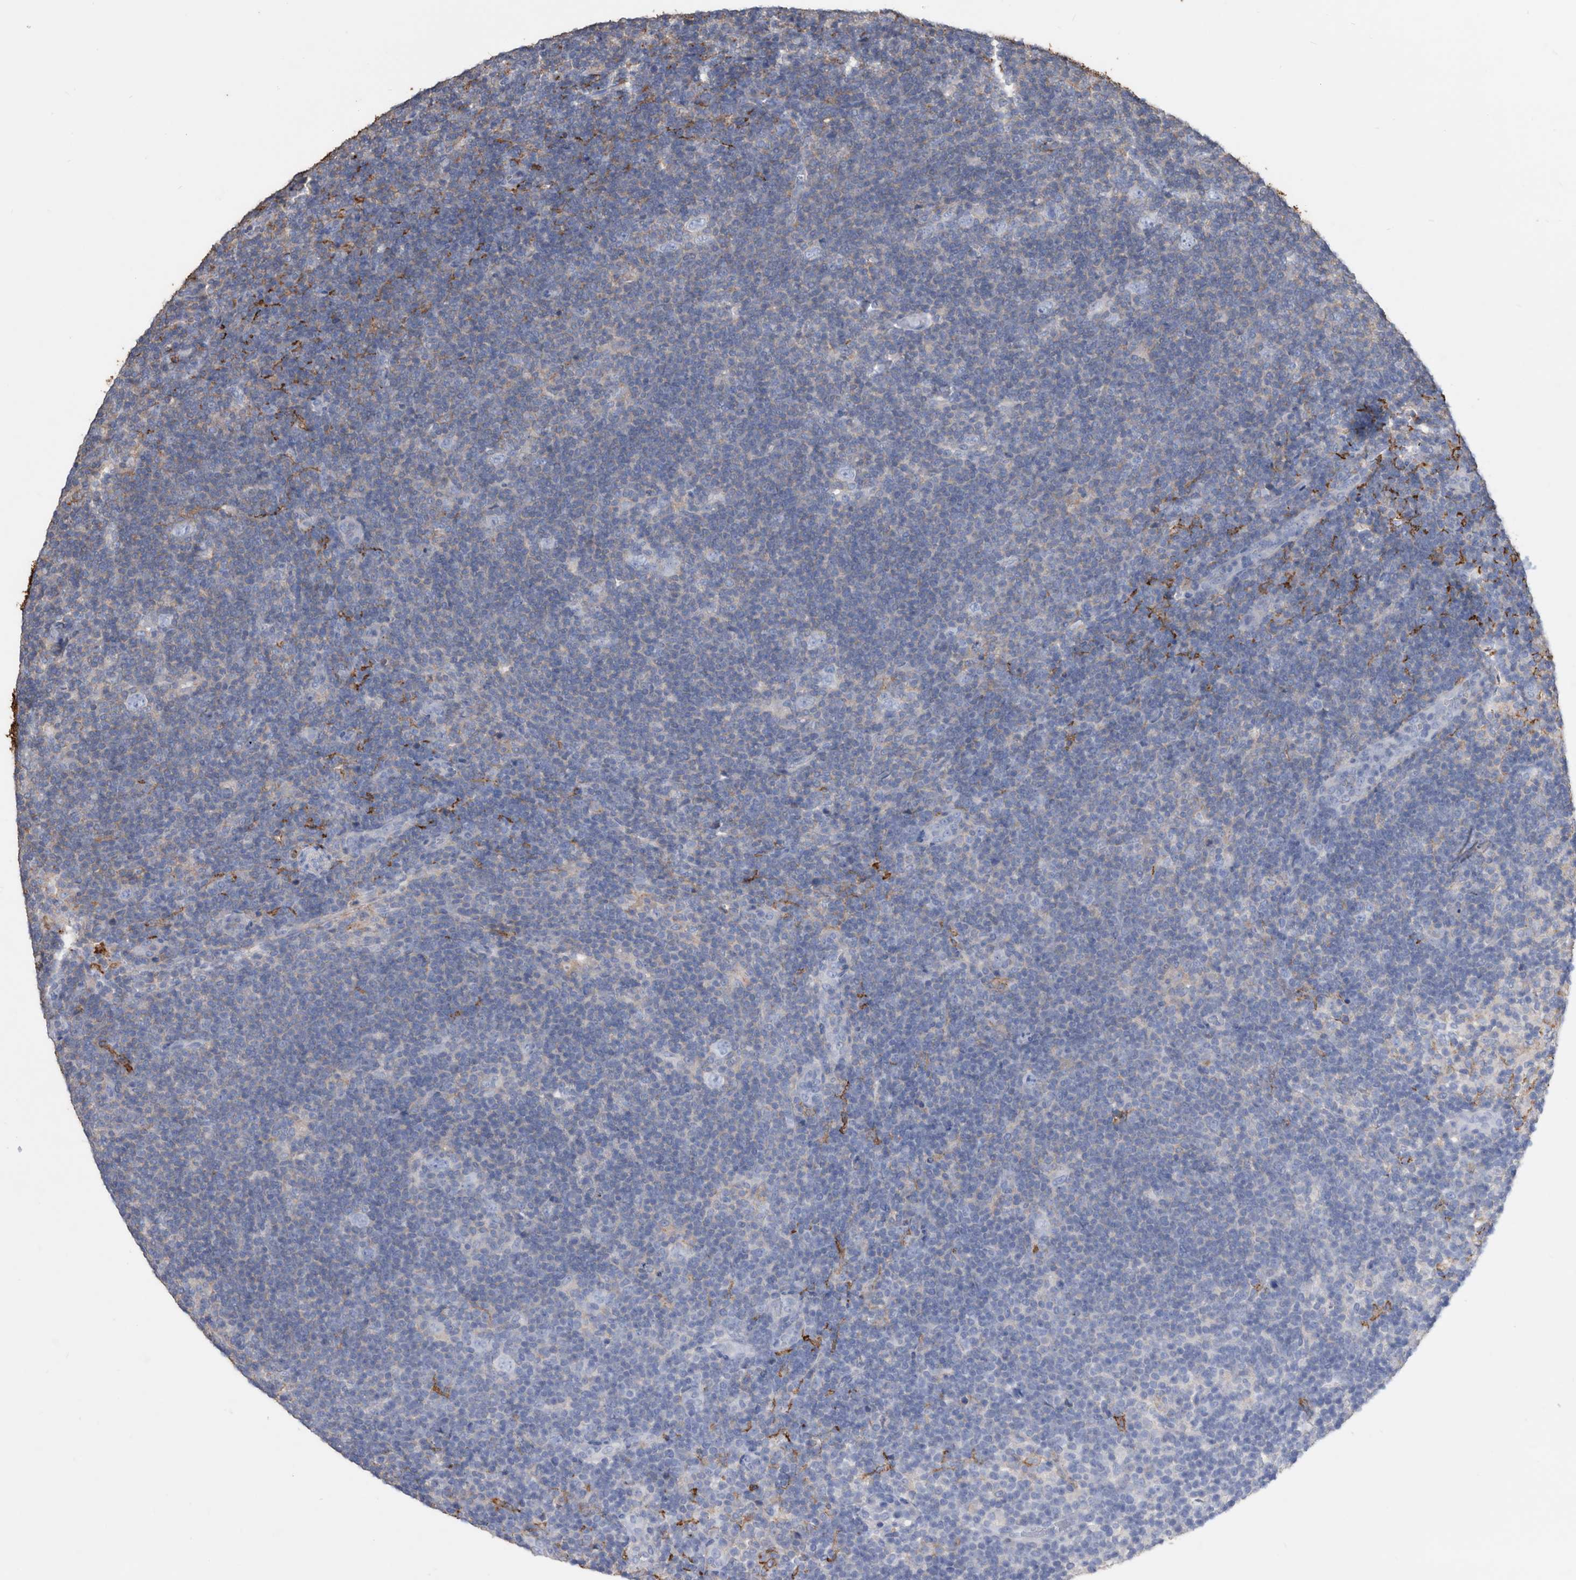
{"staining": {"intensity": "negative", "quantity": "none", "location": "none"}, "tissue": "lymphoma", "cell_type": "Tumor cells", "image_type": "cancer", "snomed": [{"axis": "morphology", "description": "Hodgkin's disease, NOS"}, {"axis": "topography", "description": "Lymph node"}], "caption": "Image shows no significant protein positivity in tumor cells of lymphoma.", "gene": "MS4A4A", "patient": {"sex": "female", "age": 57}}